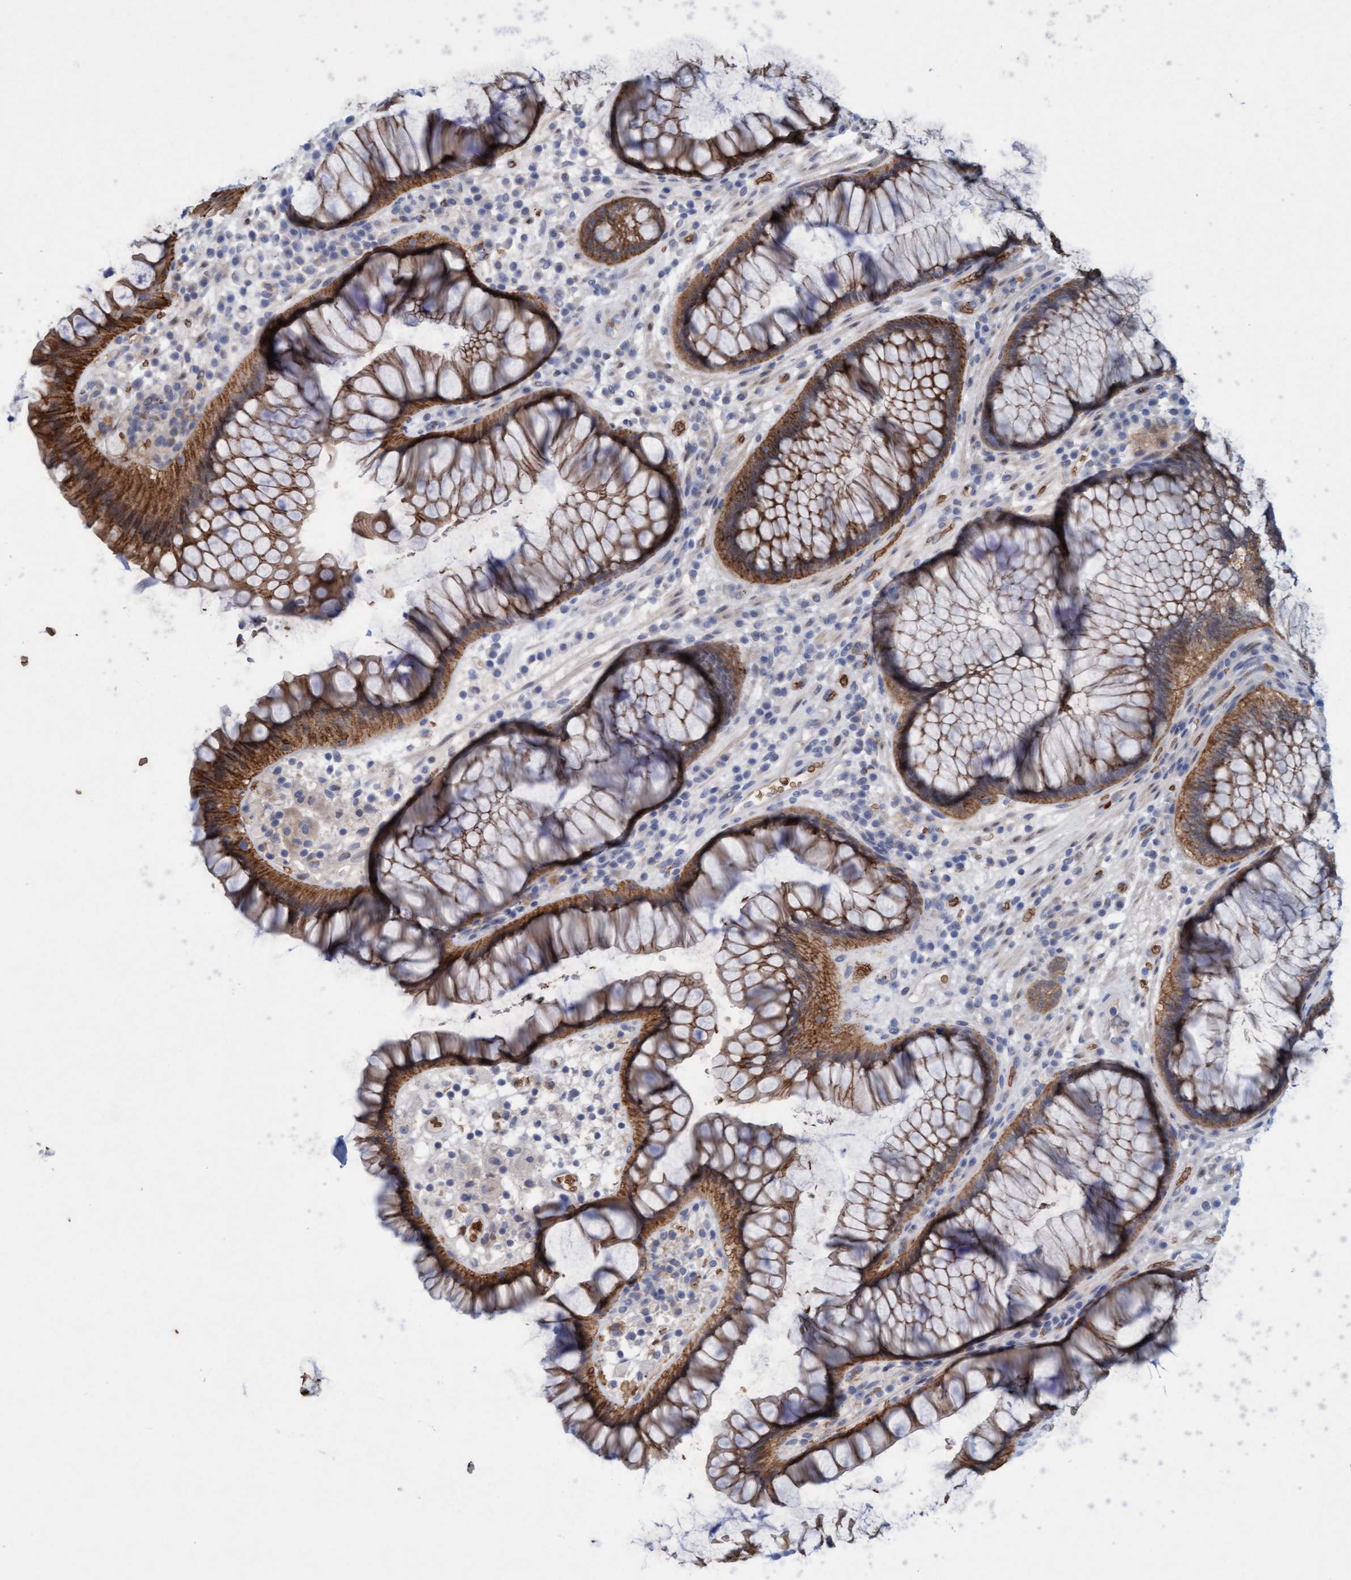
{"staining": {"intensity": "moderate", "quantity": ">75%", "location": "cytoplasmic/membranous"}, "tissue": "rectum", "cell_type": "Glandular cells", "image_type": "normal", "snomed": [{"axis": "morphology", "description": "Normal tissue, NOS"}, {"axis": "topography", "description": "Rectum"}], "caption": "Immunohistochemical staining of benign human rectum shows moderate cytoplasmic/membranous protein staining in approximately >75% of glandular cells. The staining was performed using DAB (3,3'-diaminobenzidine) to visualize the protein expression in brown, while the nuclei were stained in blue with hematoxylin (Magnification: 20x).", "gene": "SPEM2", "patient": {"sex": "male", "age": 51}}